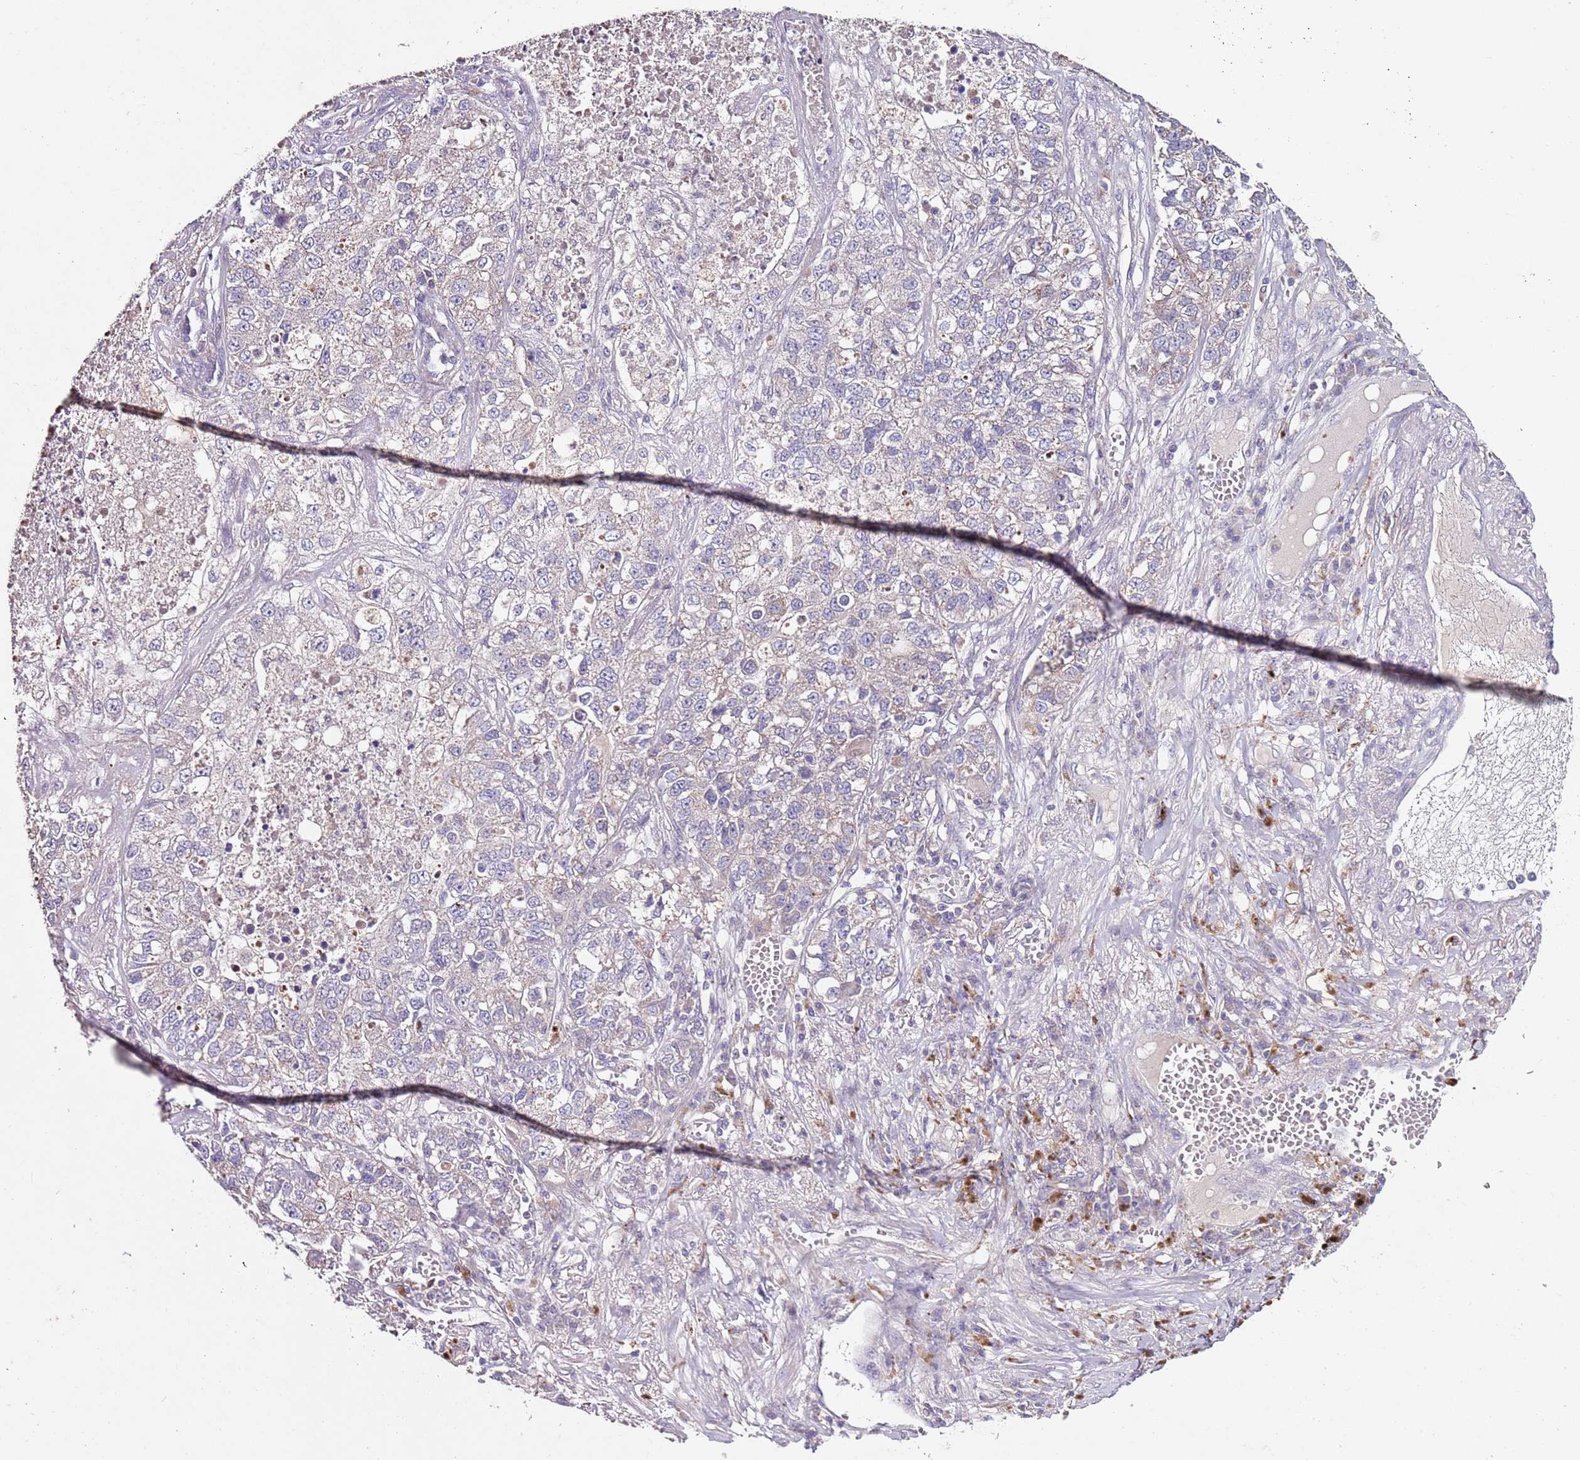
{"staining": {"intensity": "negative", "quantity": "none", "location": "none"}, "tissue": "lung cancer", "cell_type": "Tumor cells", "image_type": "cancer", "snomed": [{"axis": "morphology", "description": "Adenocarcinoma, NOS"}, {"axis": "topography", "description": "Lung"}], "caption": "Protein analysis of lung cancer (adenocarcinoma) exhibits no significant staining in tumor cells.", "gene": "NRDE2", "patient": {"sex": "male", "age": 49}}